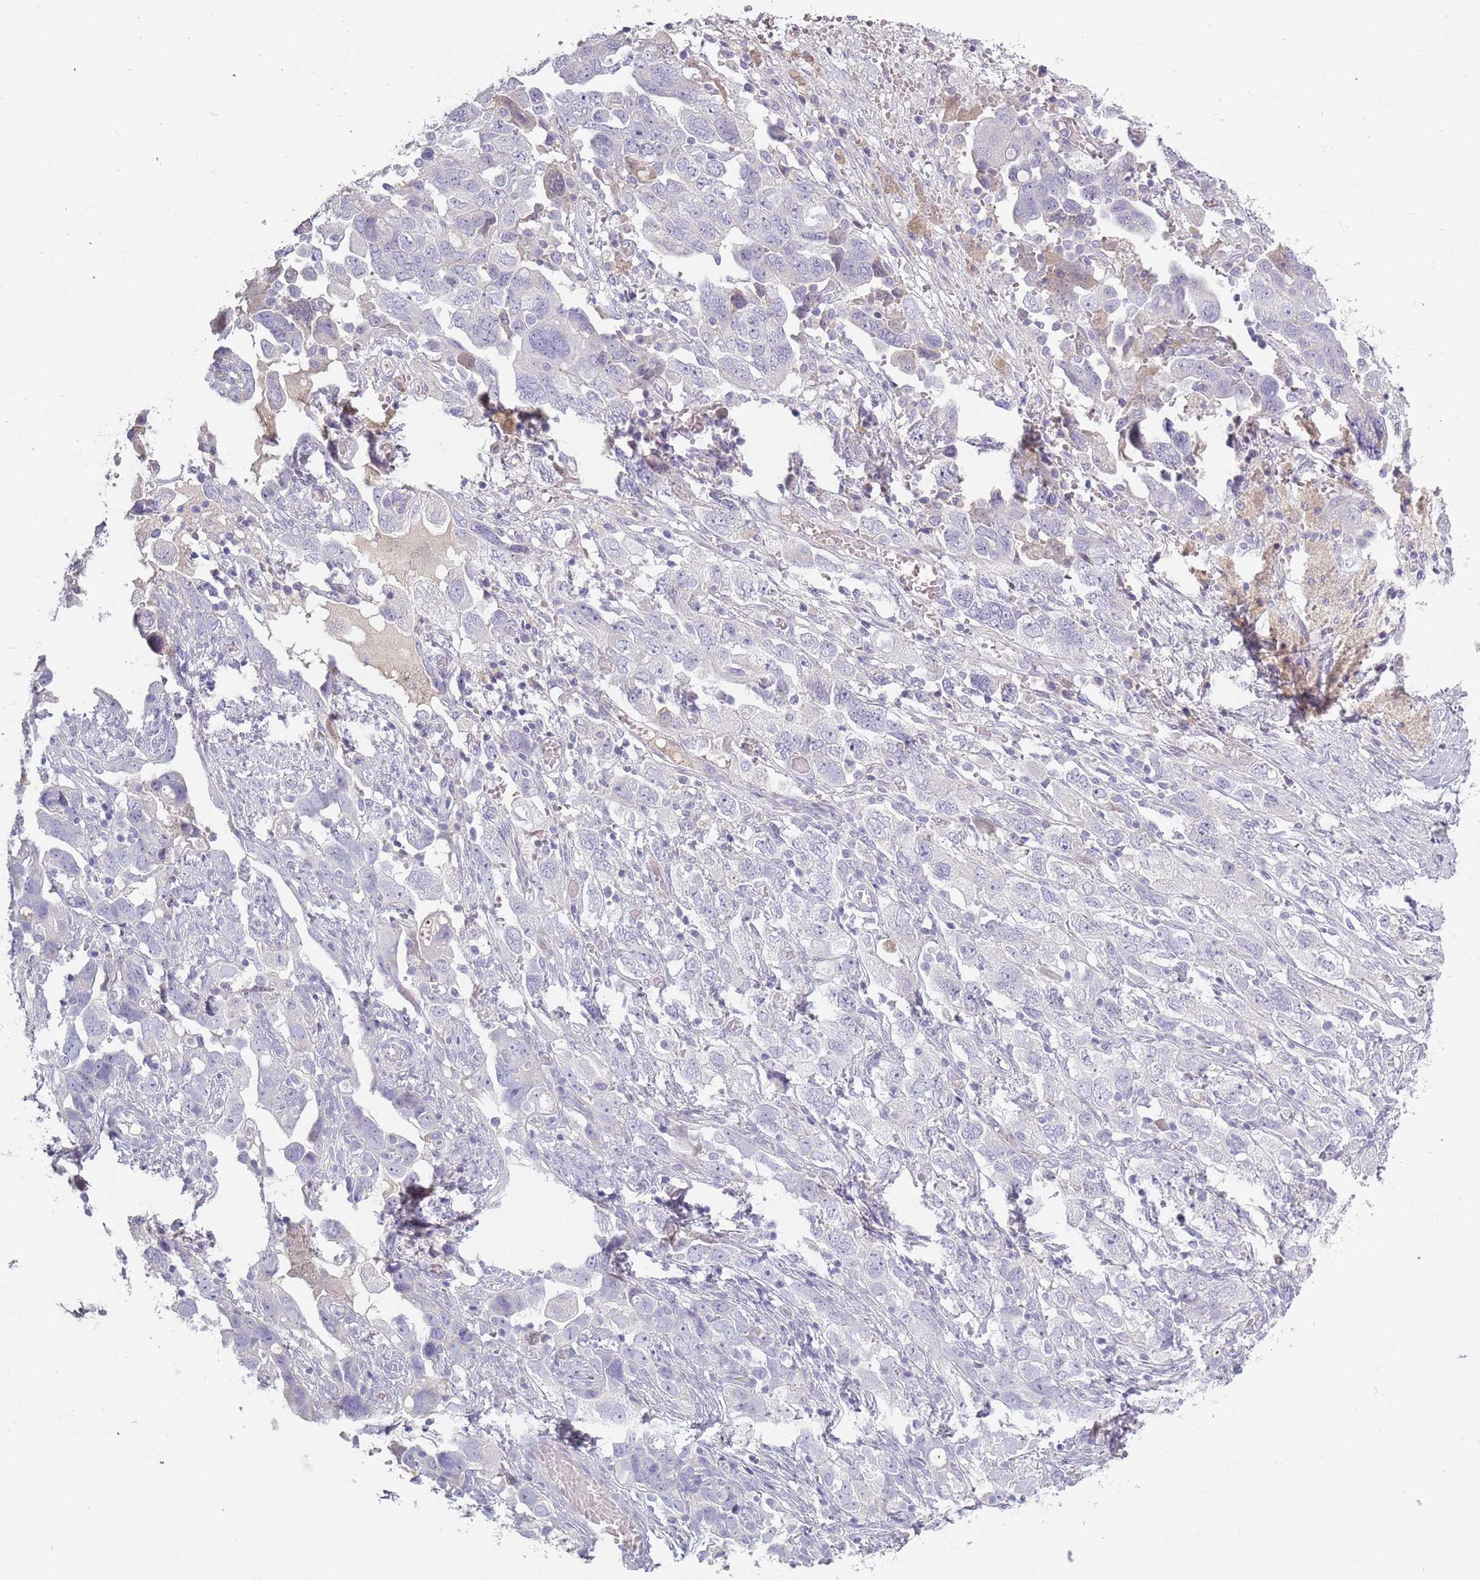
{"staining": {"intensity": "negative", "quantity": "none", "location": "none"}, "tissue": "ovarian cancer", "cell_type": "Tumor cells", "image_type": "cancer", "snomed": [{"axis": "morphology", "description": "Carcinoma, NOS"}, {"axis": "morphology", "description": "Cystadenocarcinoma, serous, NOS"}, {"axis": "topography", "description": "Ovary"}], "caption": "IHC micrograph of neoplastic tissue: human carcinoma (ovarian) stained with DAB reveals no significant protein staining in tumor cells.", "gene": "TNFRSF6B", "patient": {"sex": "female", "age": 69}}